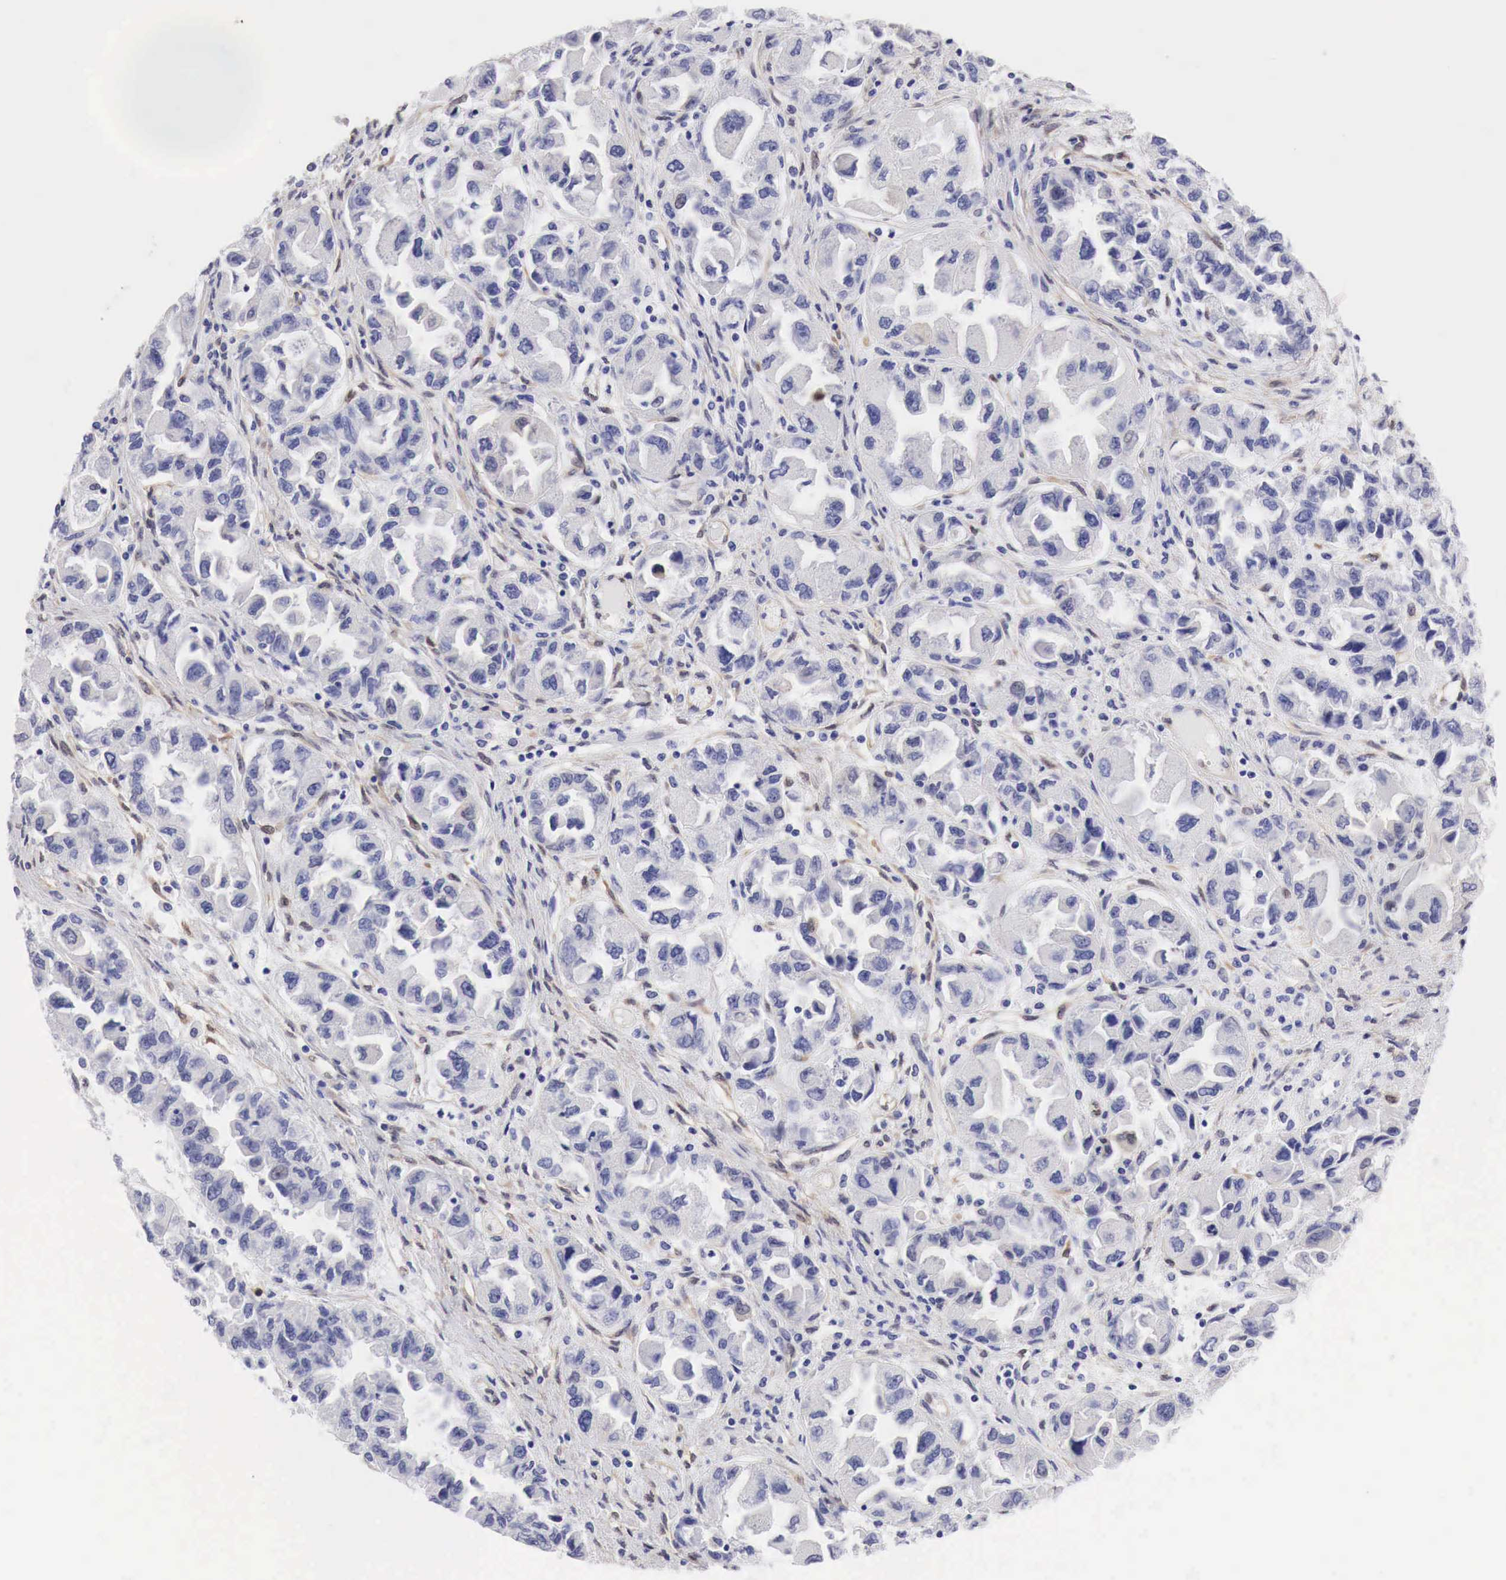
{"staining": {"intensity": "negative", "quantity": "none", "location": "none"}, "tissue": "ovarian cancer", "cell_type": "Tumor cells", "image_type": "cancer", "snomed": [{"axis": "morphology", "description": "Cystadenocarcinoma, serous, NOS"}, {"axis": "topography", "description": "Ovary"}], "caption": "Ovarian serous cystadenocarcinoma was stained to show a protein in brown. There is no significant expression in tumor cells.", "gene": "CDKN2A", "patient": {"sex": "female", "age": 84}}